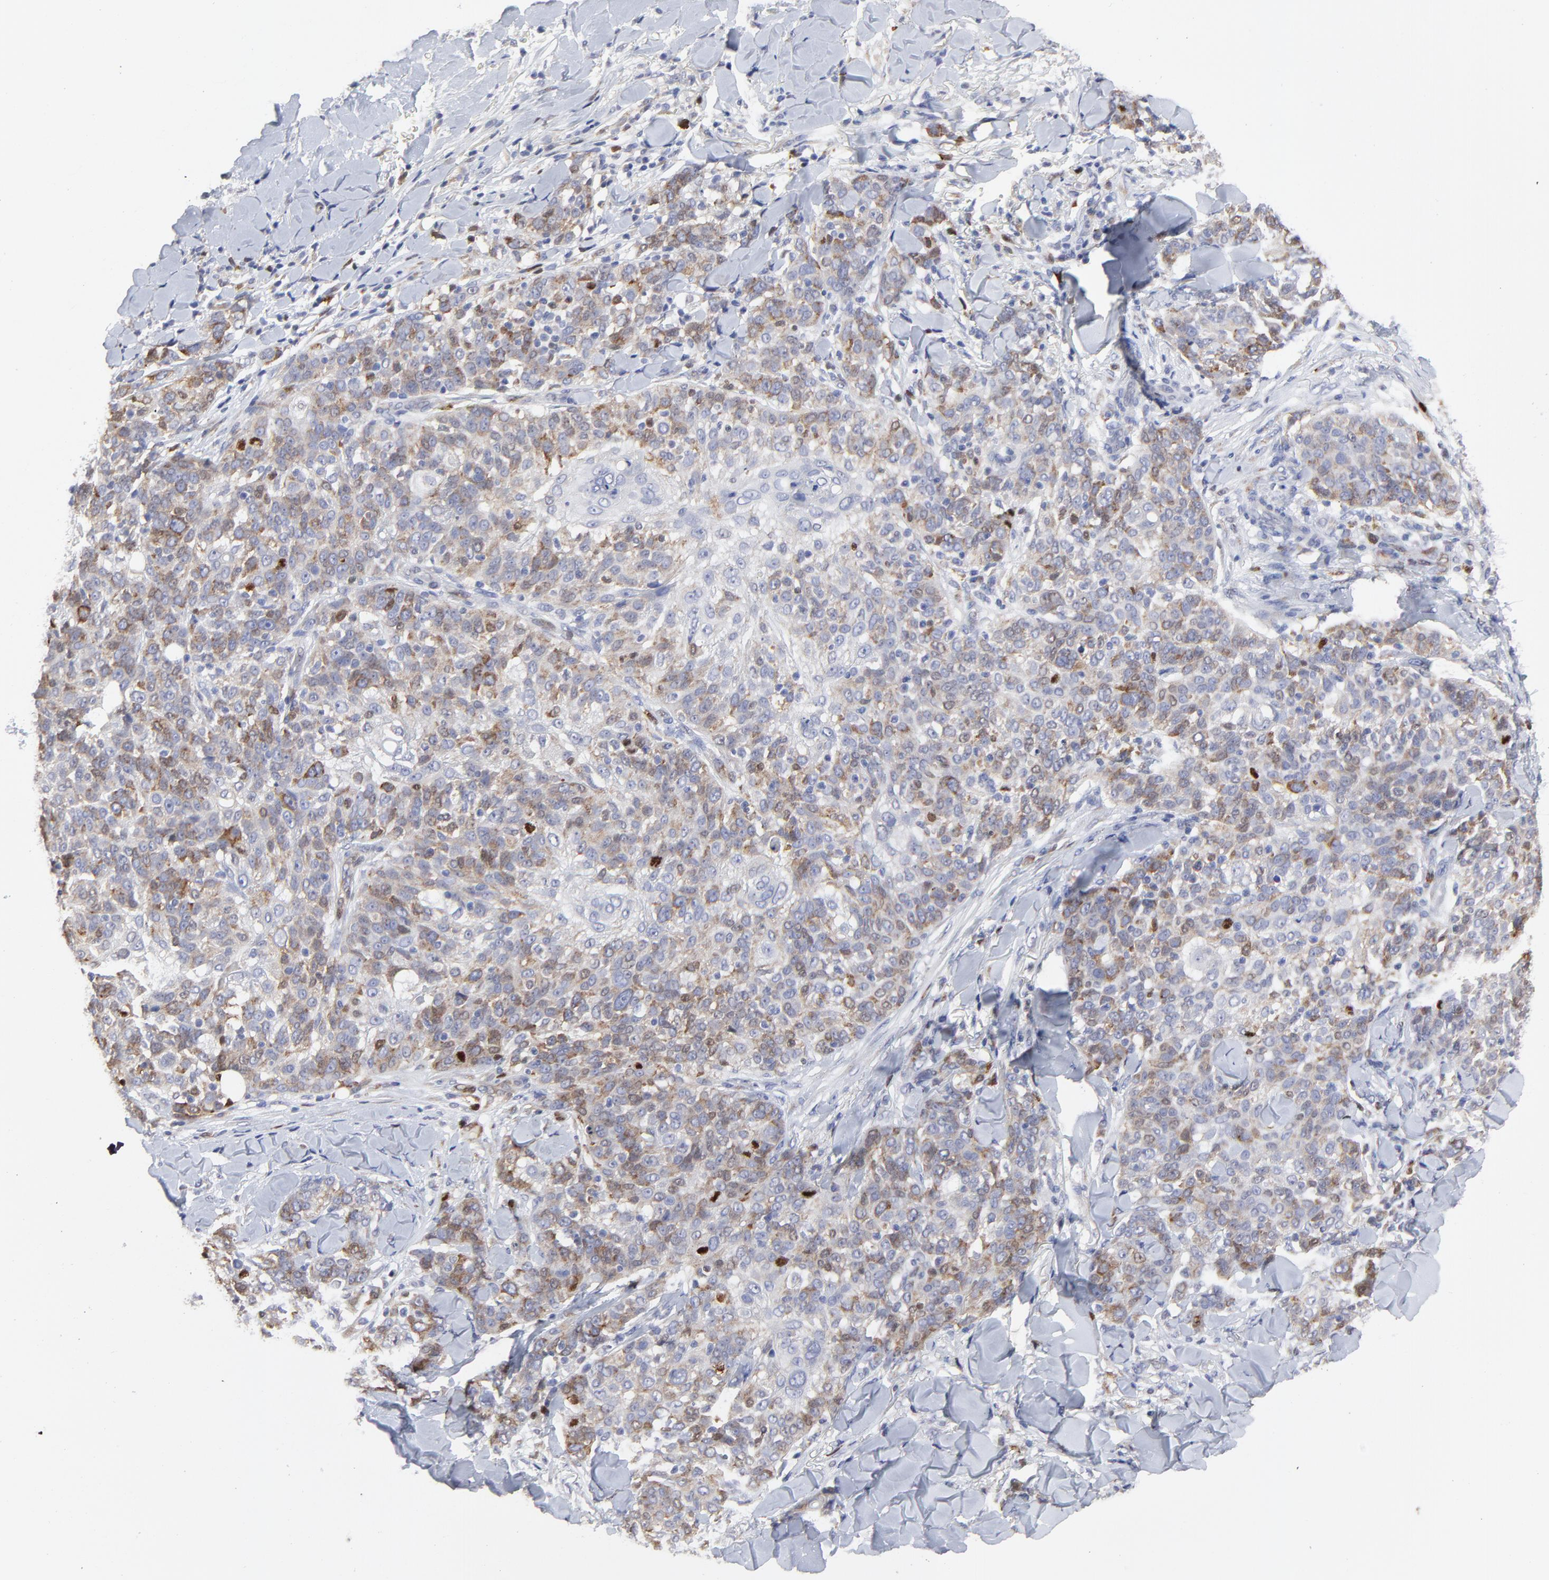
{"staining": {"intensity": "moderate", "quantity": "25%-75%", "location": "cytoplasmic/membranous"}, "tissue": "skin cancer", "cell_type": "Tumor cells", "image_type": "cancer", "snomed": [{"axis": "morphology", "description": "Normal tissue, NOS"}, {"axis": "morphology", "description": "Squamous cell carcinoma, NOS"}, {"axis": "topography", "description": "Skin"}], "caption": "A high-resolution histopathology image shows immunohistochemistry staining of squamous cell carcinoma (skin), which displays moderate cytoplasmic/membranous staining in about 25%-75% of tumor cells.", "gene": "NCAPH", "patient": {"sex": "female", "age": 83}}